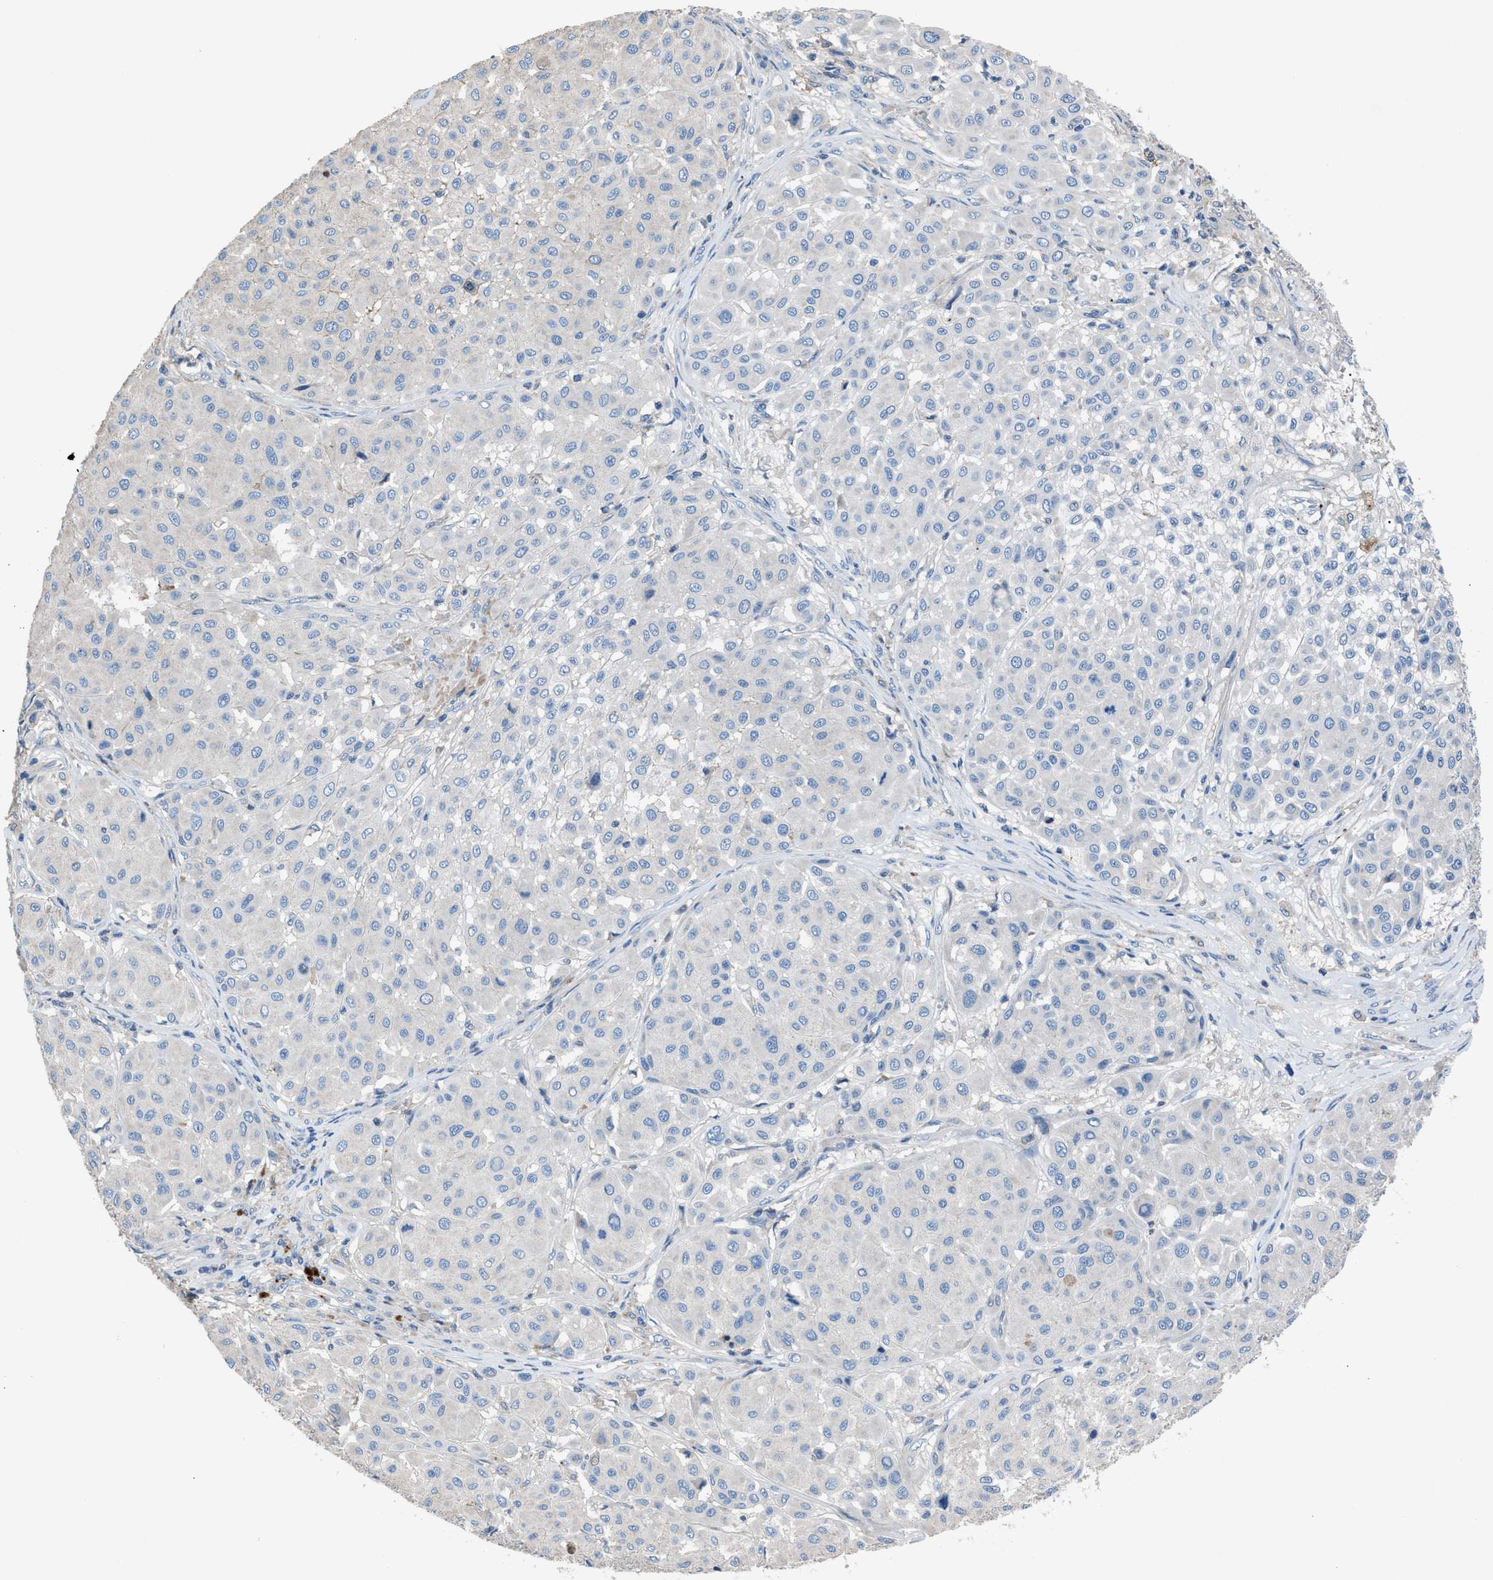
{"staining": {"intensity": "negative", "quantity": "none", "location": "none"}, "tissue": "melanoma", "cell_type": "Tumor cells", "image_type": "cancer", "snomed": [{"axis": "morphology", "description": "Malignant melanoma, Metastatic site"}, {"axis": "topography", "description": "Soft tissue"}], "caption": "The histopathology image exhibits no significant positivity in tumor cells of malignant melanoma (metastatic site).", "gene": "SGCZ", "patient": {"sex": "male", "age": 41}}